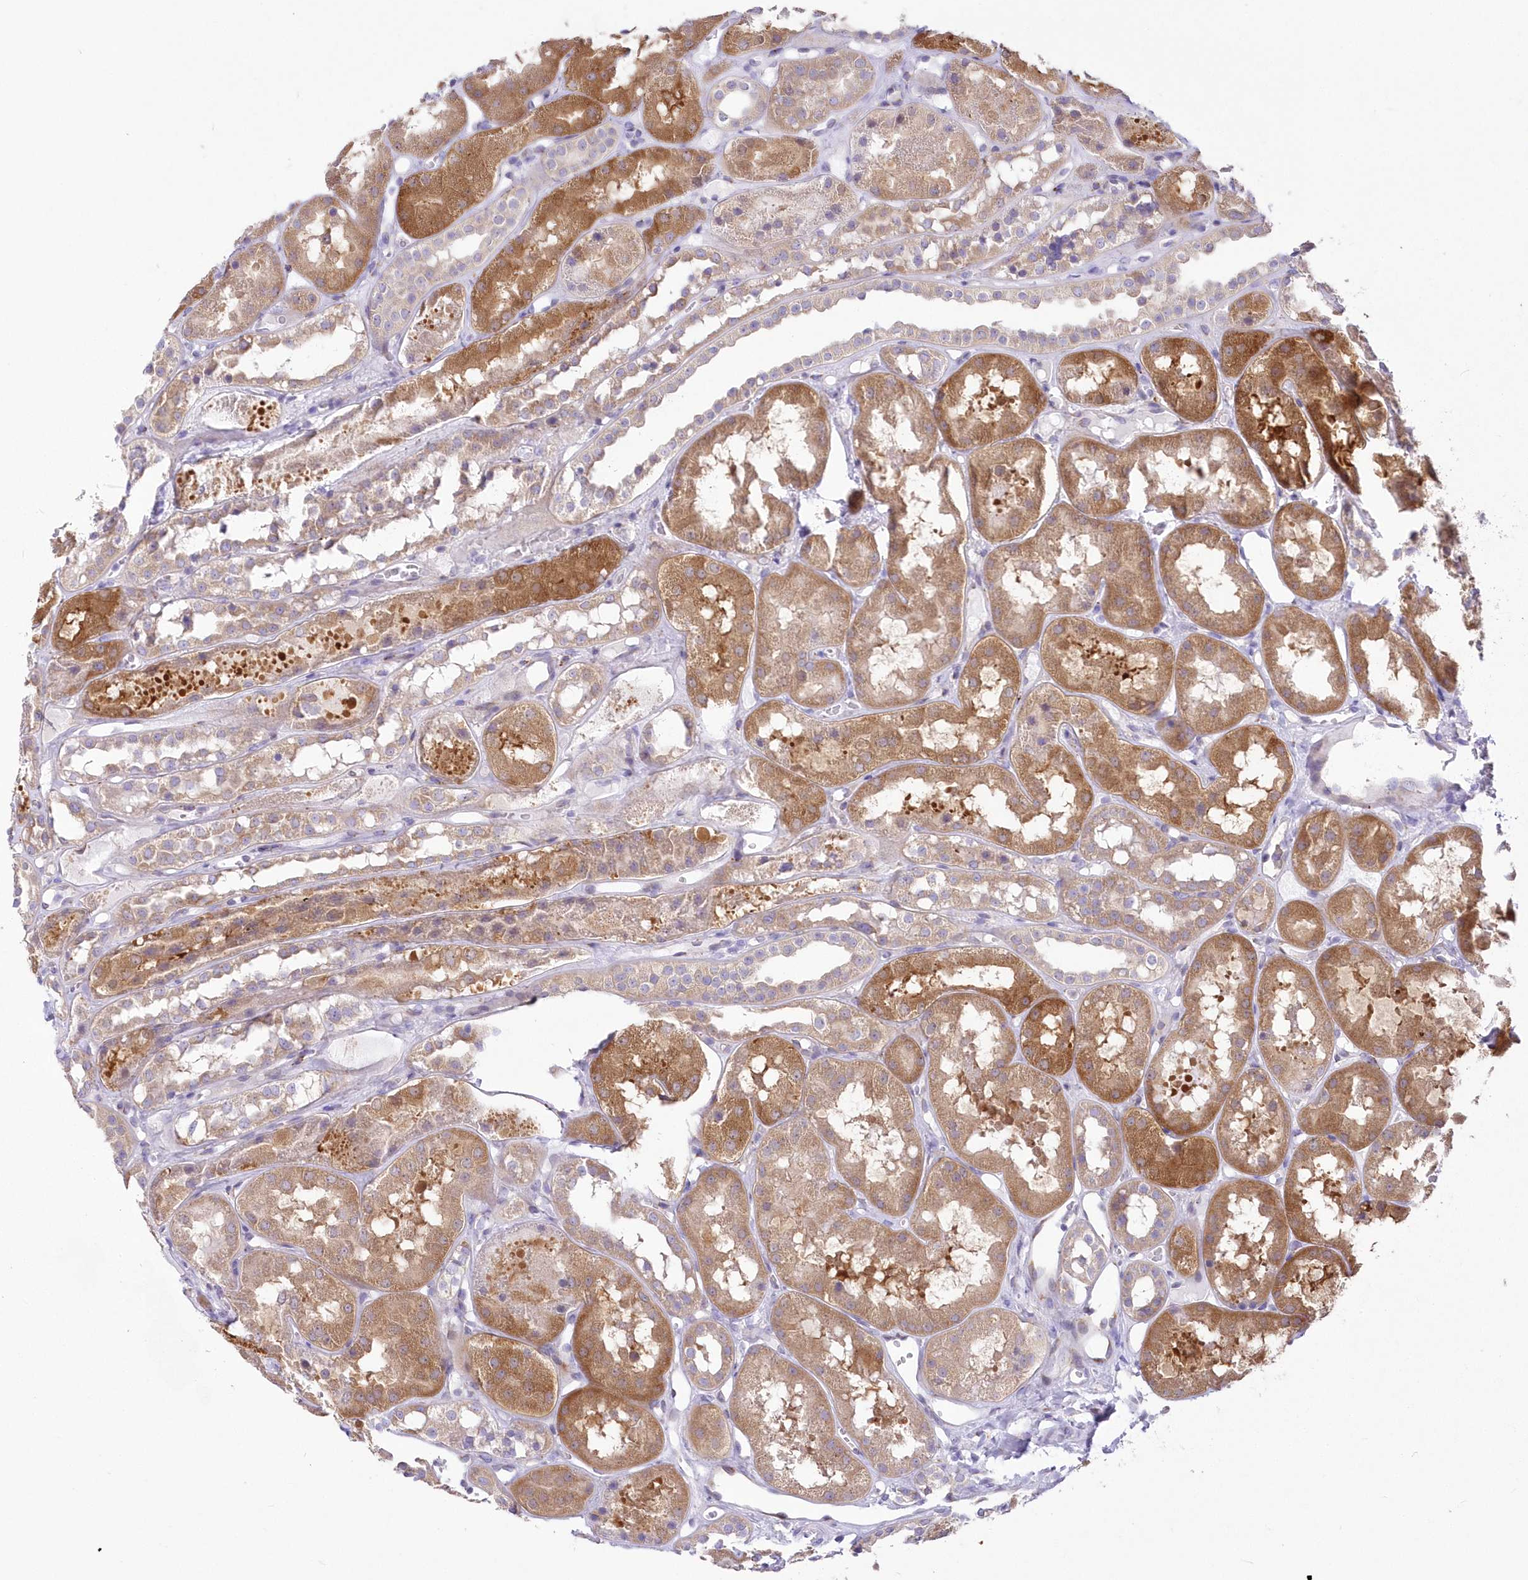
{"staining": {"intensity": "negative", "quantity": "none", "location": "none"}, "tissue": "kidney", "cell_type": "Cells in glomeruli", "image_type": "normal", "snomed": [{"axis": "morphology", "description": "Normal tissue, NOS"}, {"axis": "topography", "description": "Kidney"}], "caption": "Immunohistochemical staining of benign kidney shows no significant staining in cells in glomeruli.", "gene": "YTHDC2", "patient": {"sex": "male", "age": 16}}